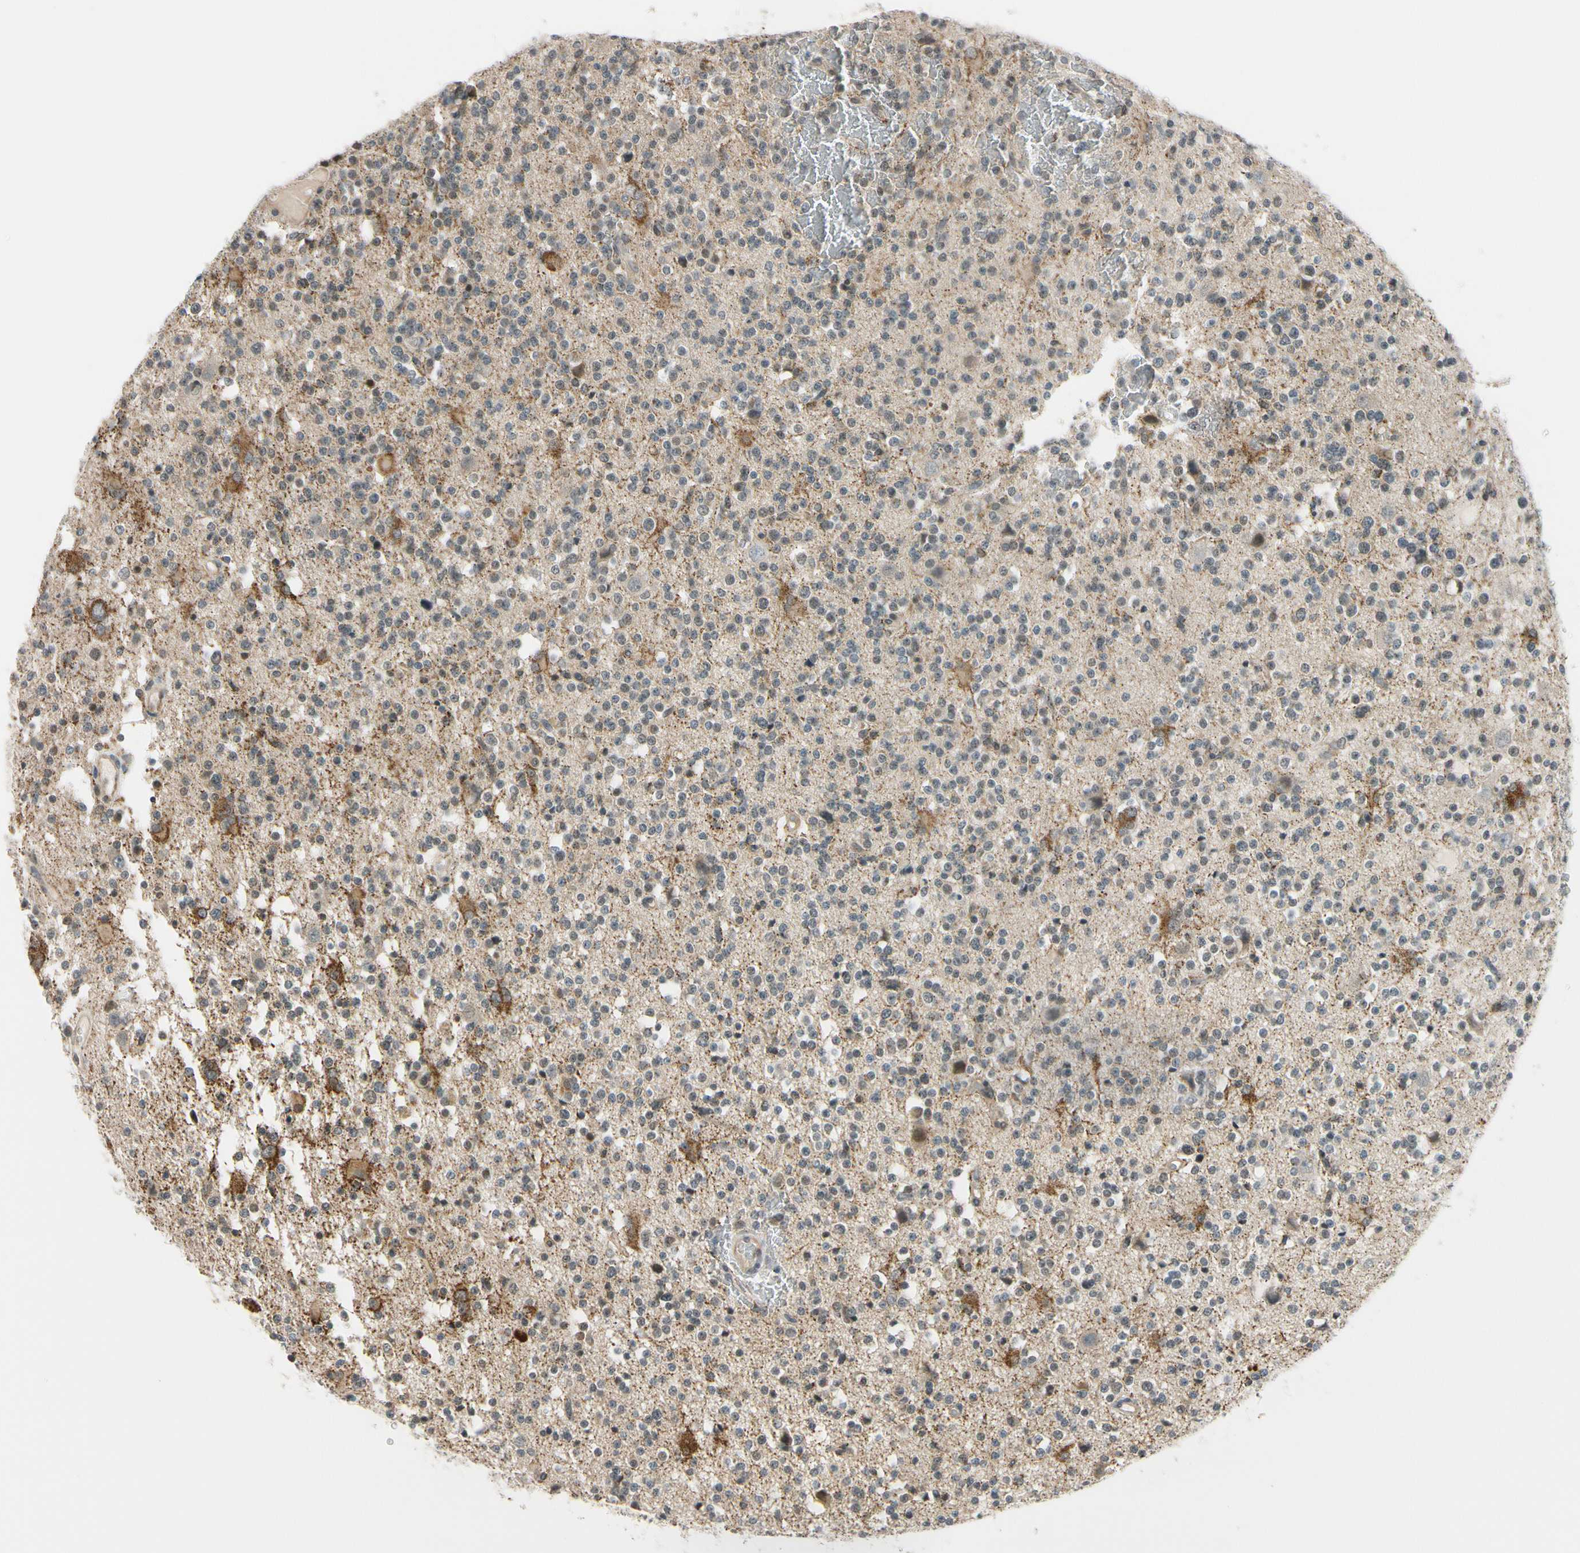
{"staining": {"intensity": "negative", "quantity": "none", "location": "none"}, "tissue": "glioma", "cell_type": "Tumor cells", "image_type": "cancer", "snomed": [{"axis": "morphology", "description": "Glioma, malignant, High grade"}, {"axis": "topography", "description": "Brain"}], "caption": "DAB (3,3'-diaminobenzidine) immunohistochemical staining of human glioma shows no significant expression in tumor cells.", "gene": "TAF12", "patient": {"sex": "male", "age": 47}}